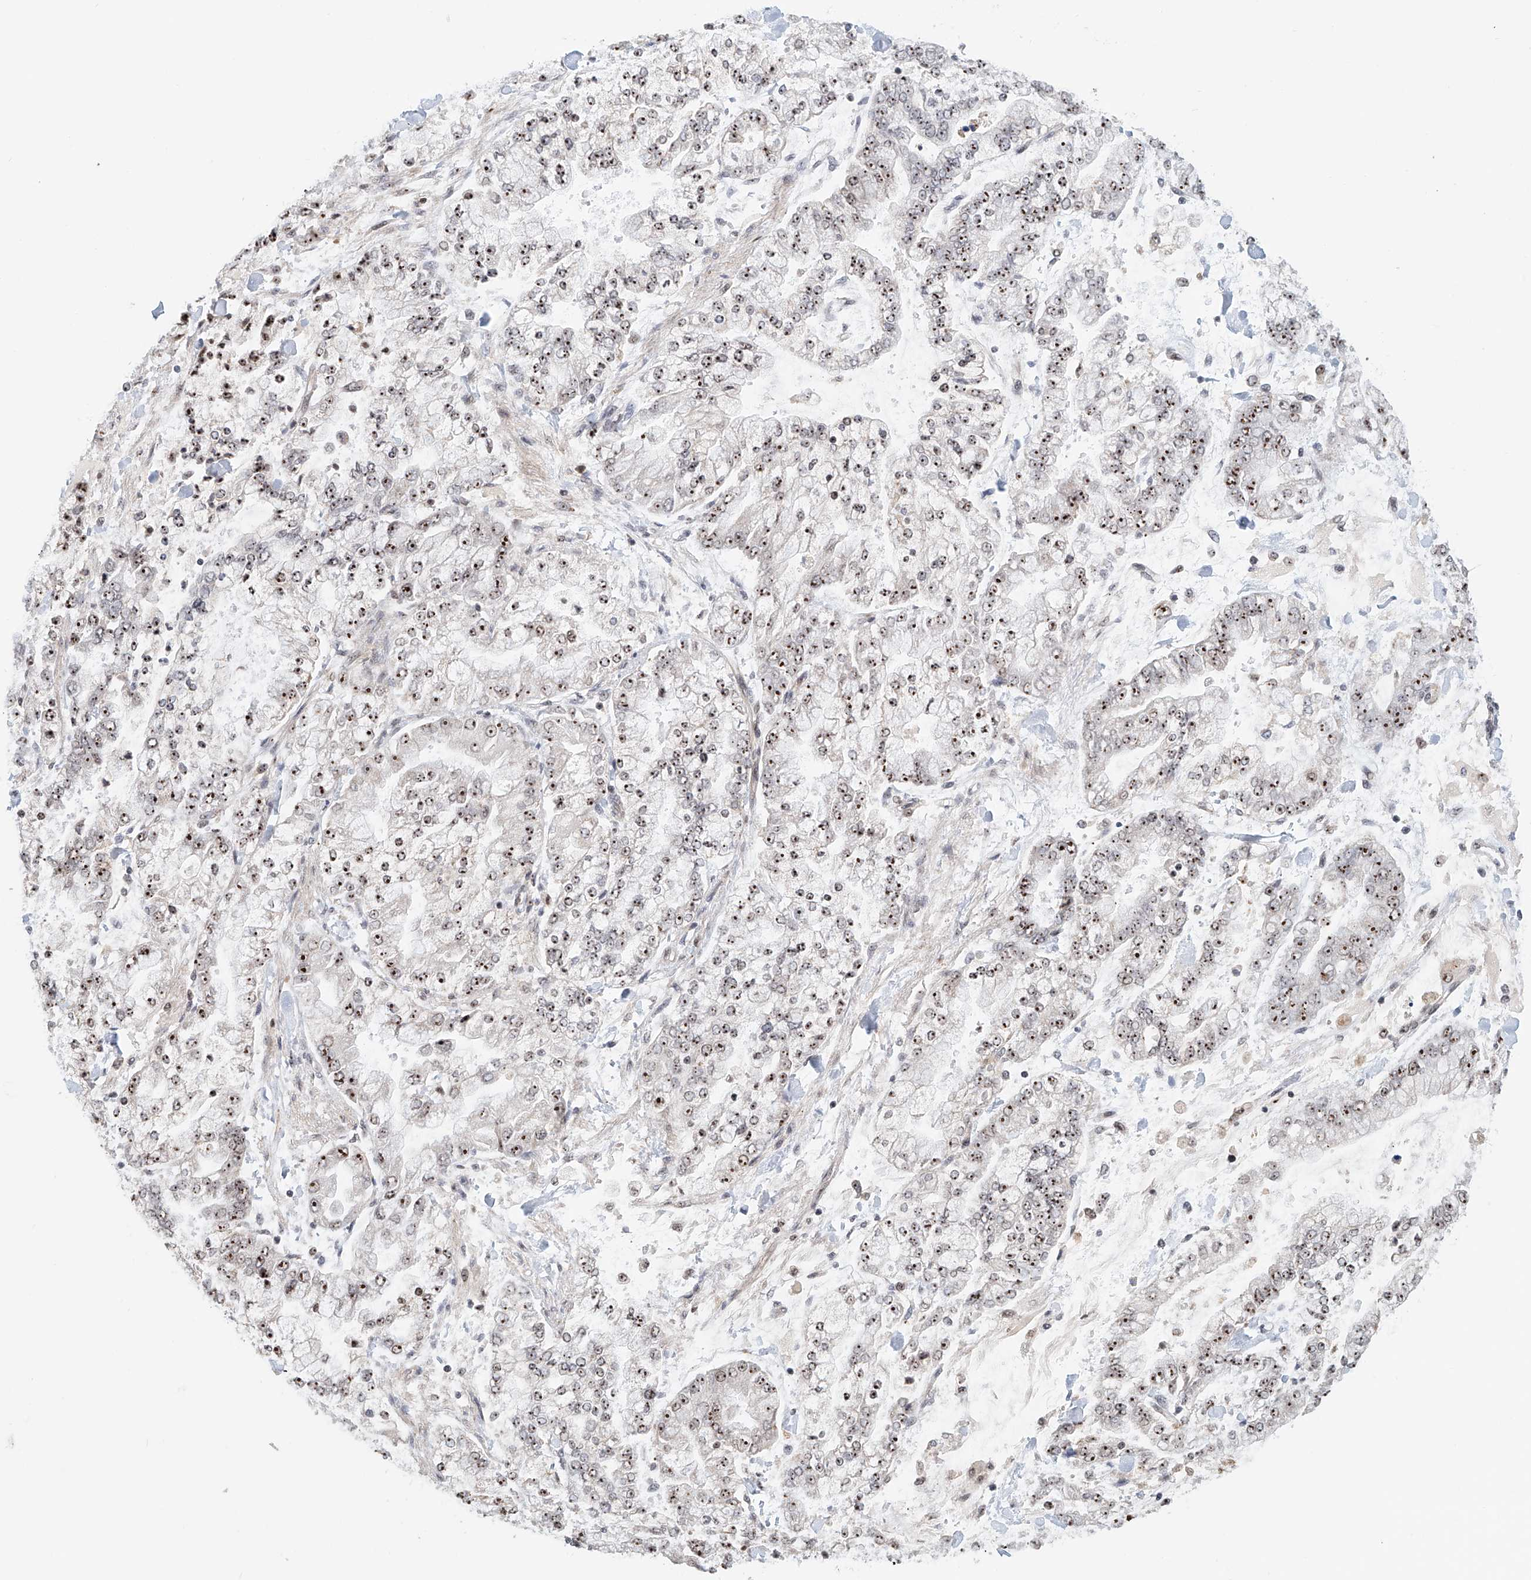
{"staining": {"intensity": "strong", "quantity": ">75%", "location": "nuclear"}, "tissue": "stomach cancer", "cell_type": "Tumor cells", "image_type": "cancer", "snomed": [{"axis": "morphology", "description": "Normal tissue, NOS"}, {"axis": "morphology", "description": "Adenocarcinoma, NOS"}, {"axis": "topography", "description": "Stomach, upper"}, {"axis": "topography", "description": "Stomach"}], "caption": "Stomach cancer tissue shows strong nuclear expression in approximately >75% of tumor cells, visualized by immunohistochemistry.", "gene": "PRUNE2", "patient": {"sex": "male", "age": 76}}